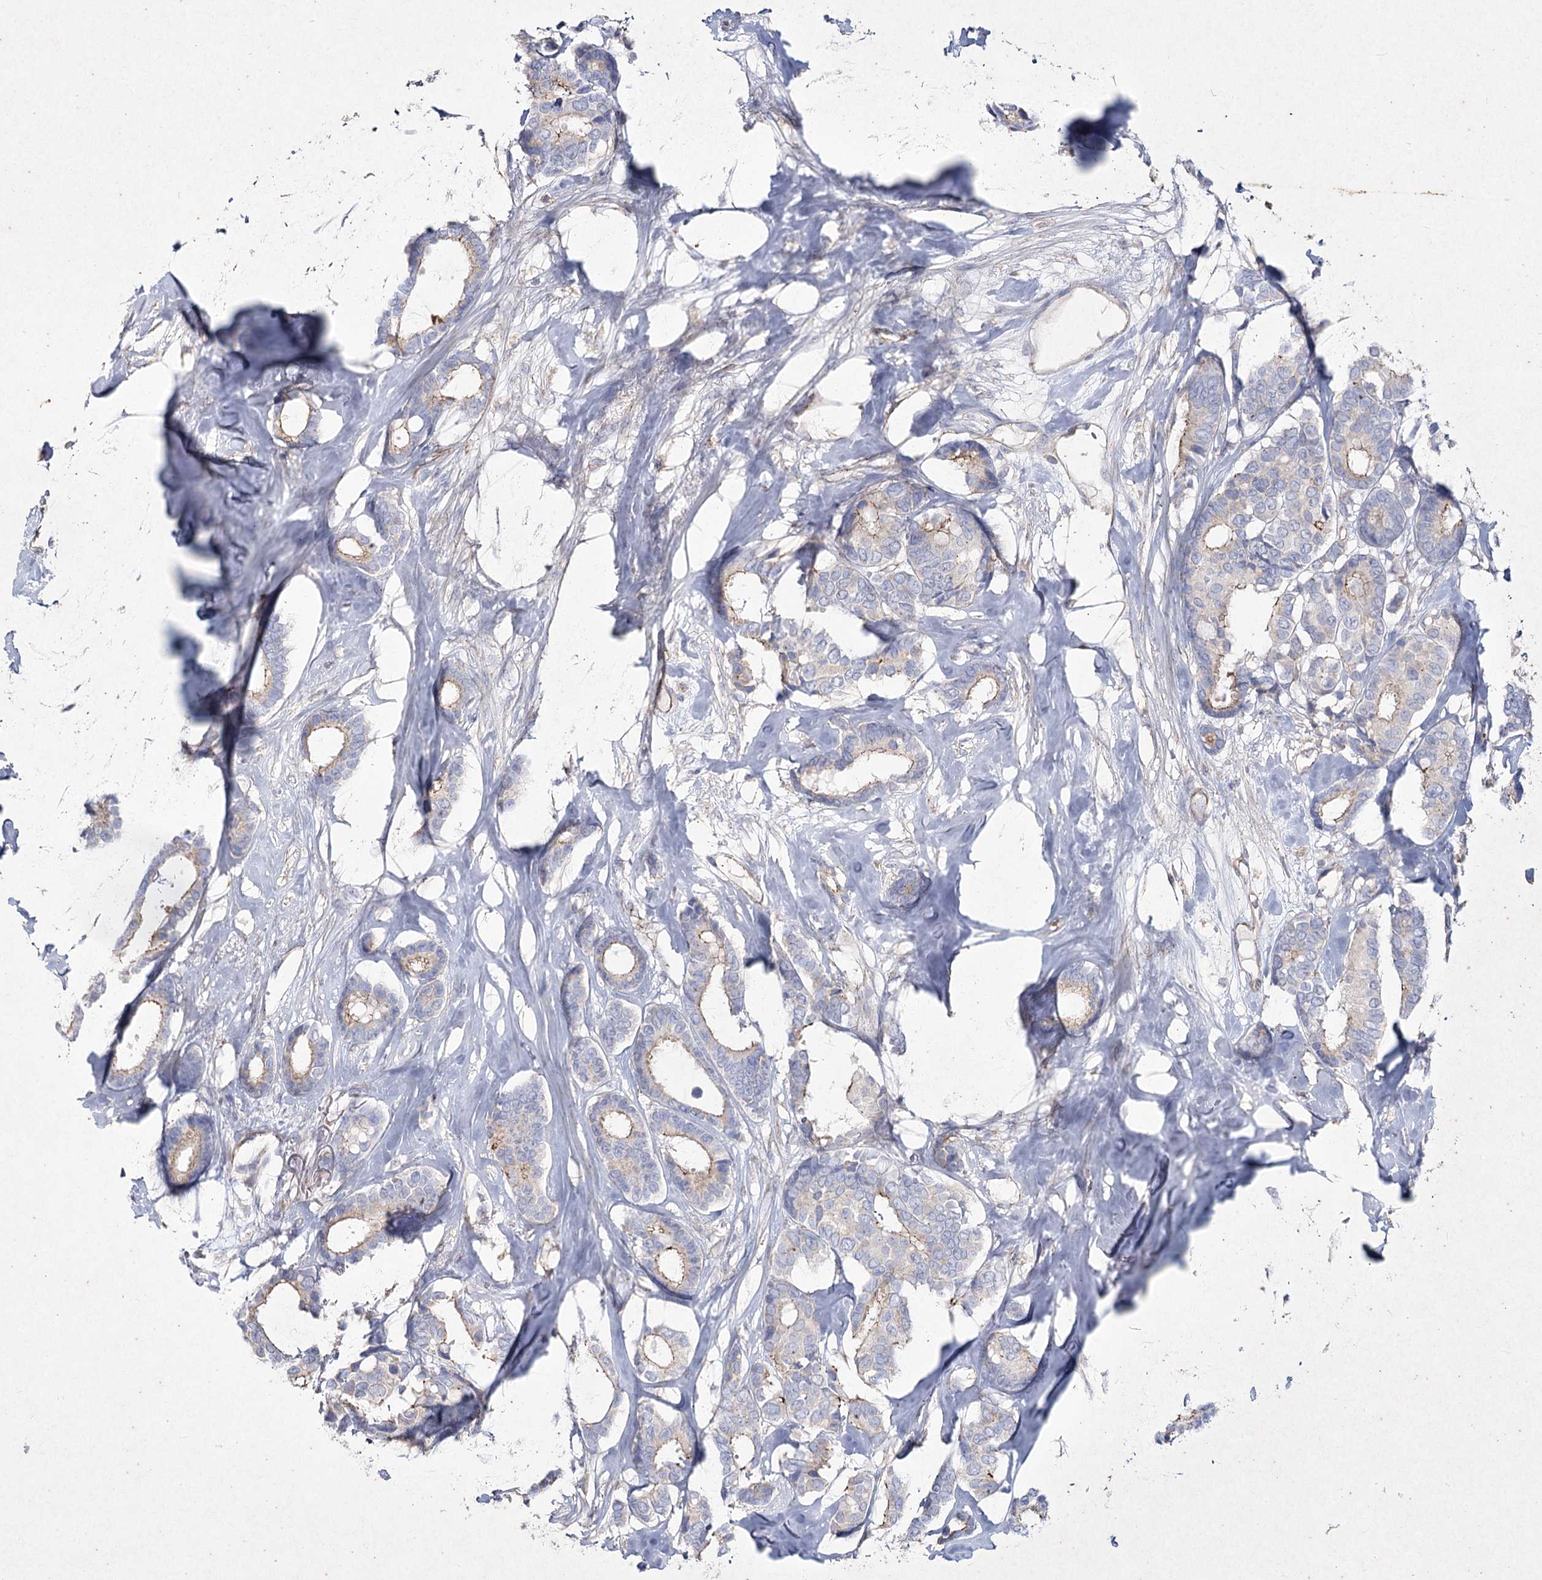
{"staining": {"intensity": "weak", "quantity": "<25%", "location": "cytoplasmic/membranous"}, "tissue": "breast cancer", "cell_type": "Tumor cells", "image_type": "cancer", "snomed": [{"axis": "morphology", "description": "Duct carcinoma"}, {"axis": "topography", "description": "Breast"}], "caption": "There is no significant expression in tumor cells of breast cancer (invasive ductal carcinoma).", "gene": "LDLRAD3", "patient": {"sex": "female", "age": 87}}